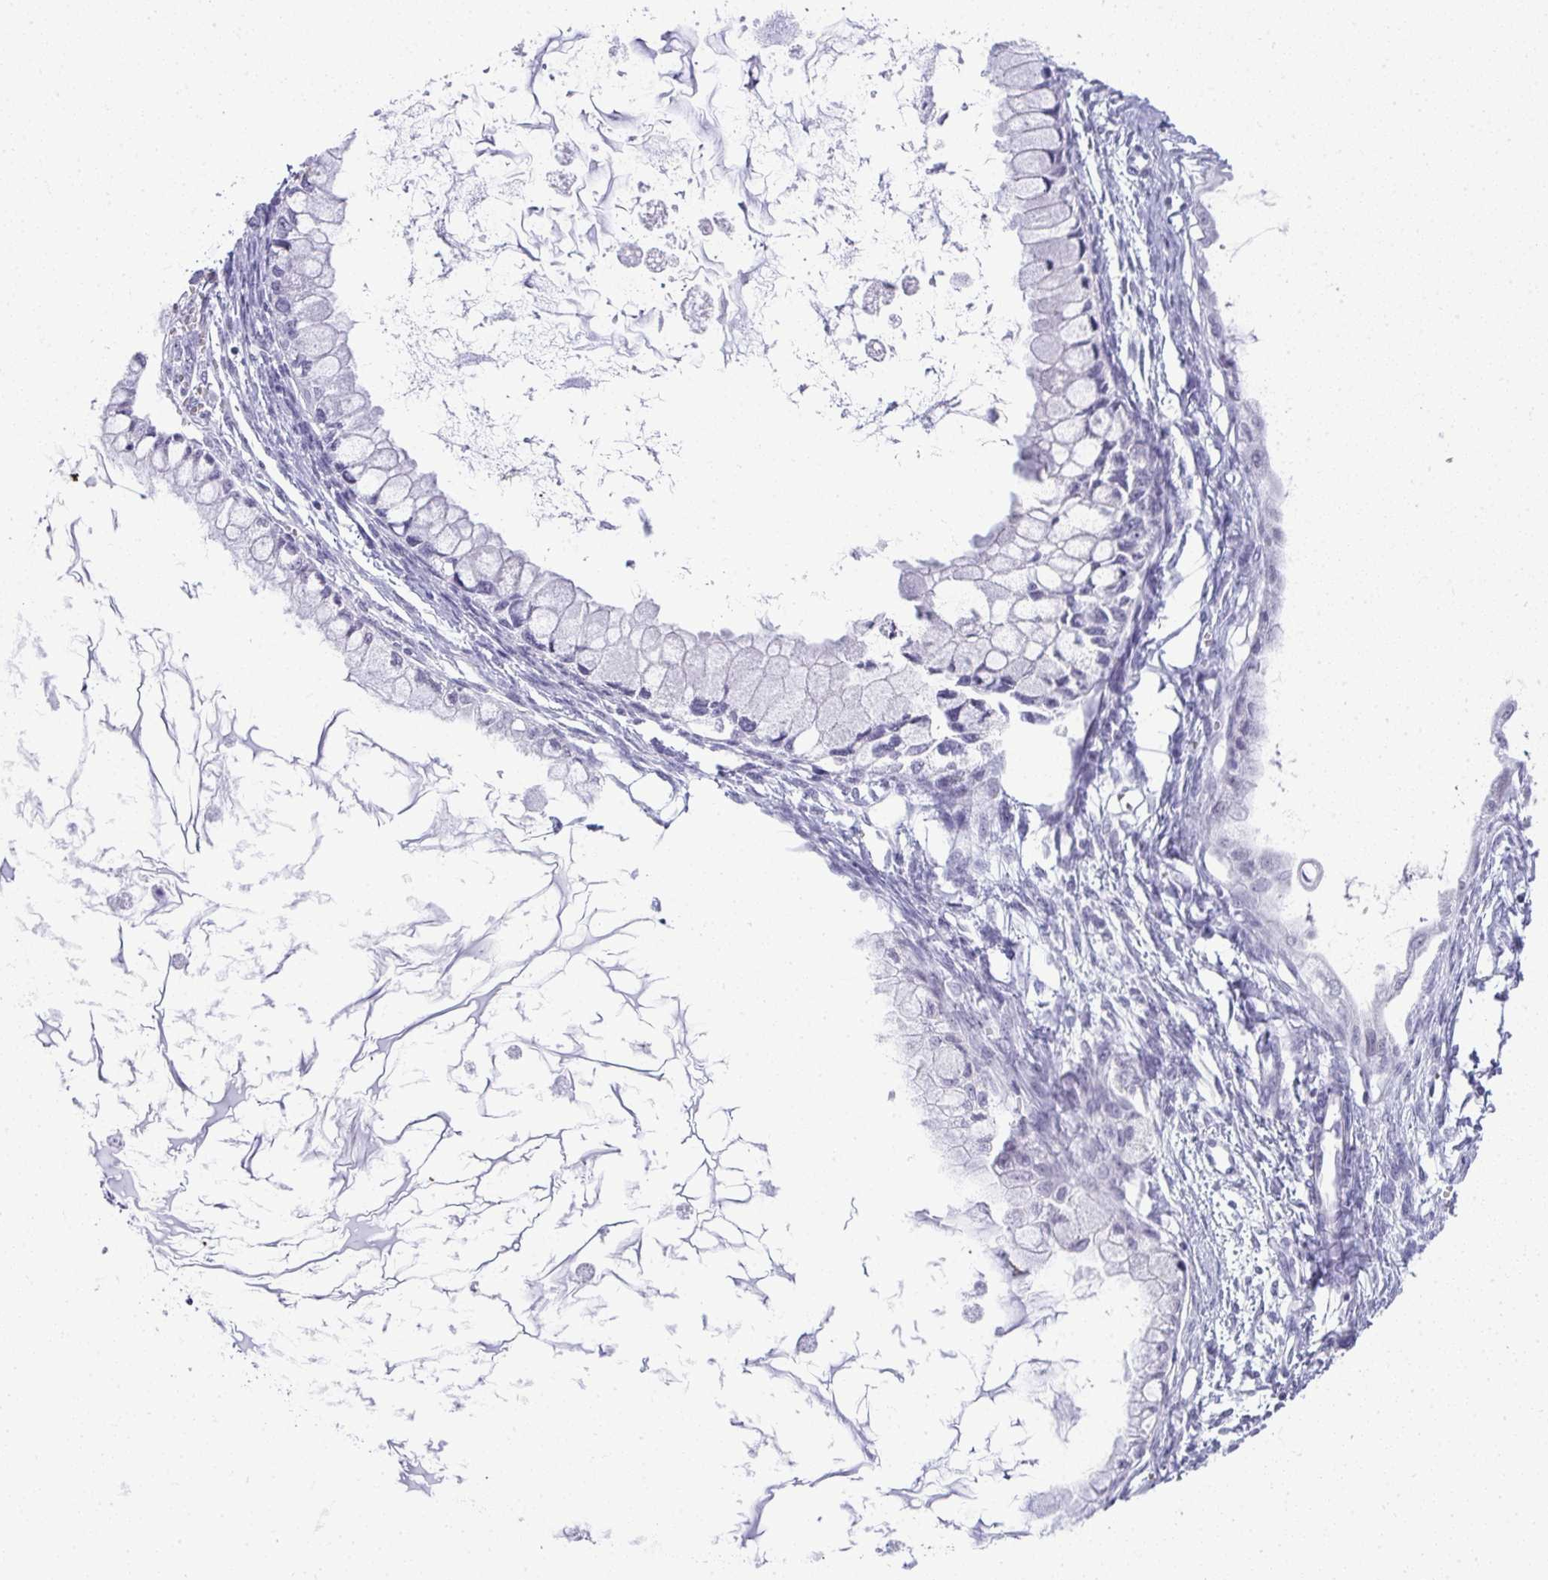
{"staining": {"intensity": "negative", "quantity": "none", "location": "none"}, "tissue": "ovarian cancer", "cell_type": "Tumor cells", "image_type": "cancer", "snomed": [{"axis": "morphology", "description": "Cystadenocarcinoma, mucinous, NOS"}, {"axis": "topography", "description": "Ovary"}], "caption": "Immunohistochemical staining of human ovarian cancer (mucinous cystadenocarcinoma) exhibits no significant positivity in tumor cells. The staining was performed using DAB to visualize the protein expression in brown, while the nuclei were stained in blue with hematoxylin (Magnification: 20x).", "gene": "PLA2G1B", "patient": {"sex": "female", "age": 34}}